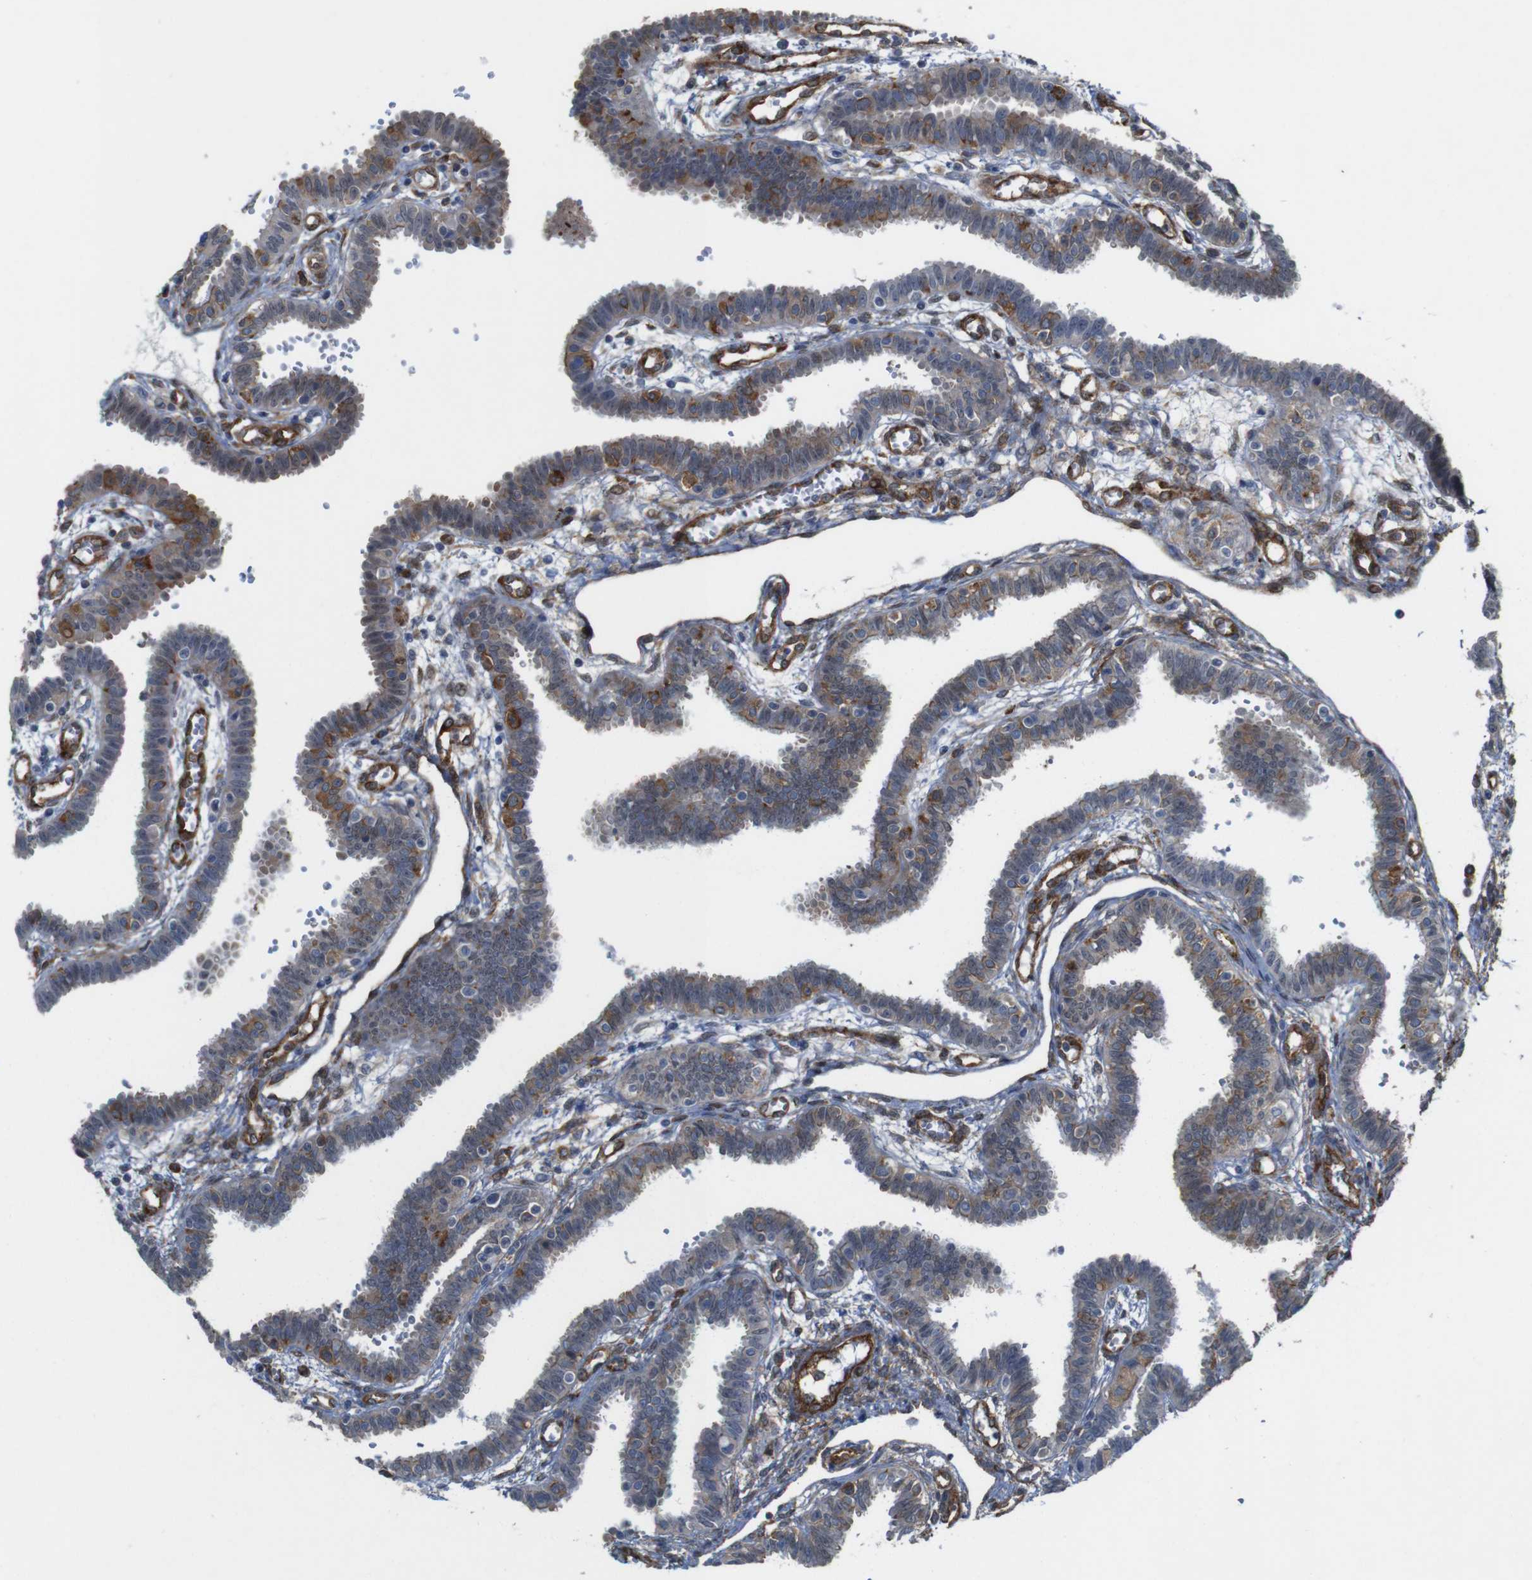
{"staining": {"intensity": "moderate", "quantity": ">75%", "location": "cytoplasmic/membranous,nuclear"}, "tissue": "fallopian tube", "cell_type": "Glandular cells", "image_type": "normal", "snomed": [{"axis": "morphology", "description": "Normal tissue, NOS"}, {"axis": "topography", "description": "Fallopian tube"}], "caption": "An image of fallopian tube stained for a protein demonstrates moderate cytoplasmic/membranous,nuclear brown staining in glandular cells. The staining was performed using DAB, with brown indicating positive protein expression. Nuclei are stained blue with hematoxylin.", "gene": "PTGER4", "patient": {"sex": "female", "age": 32}}